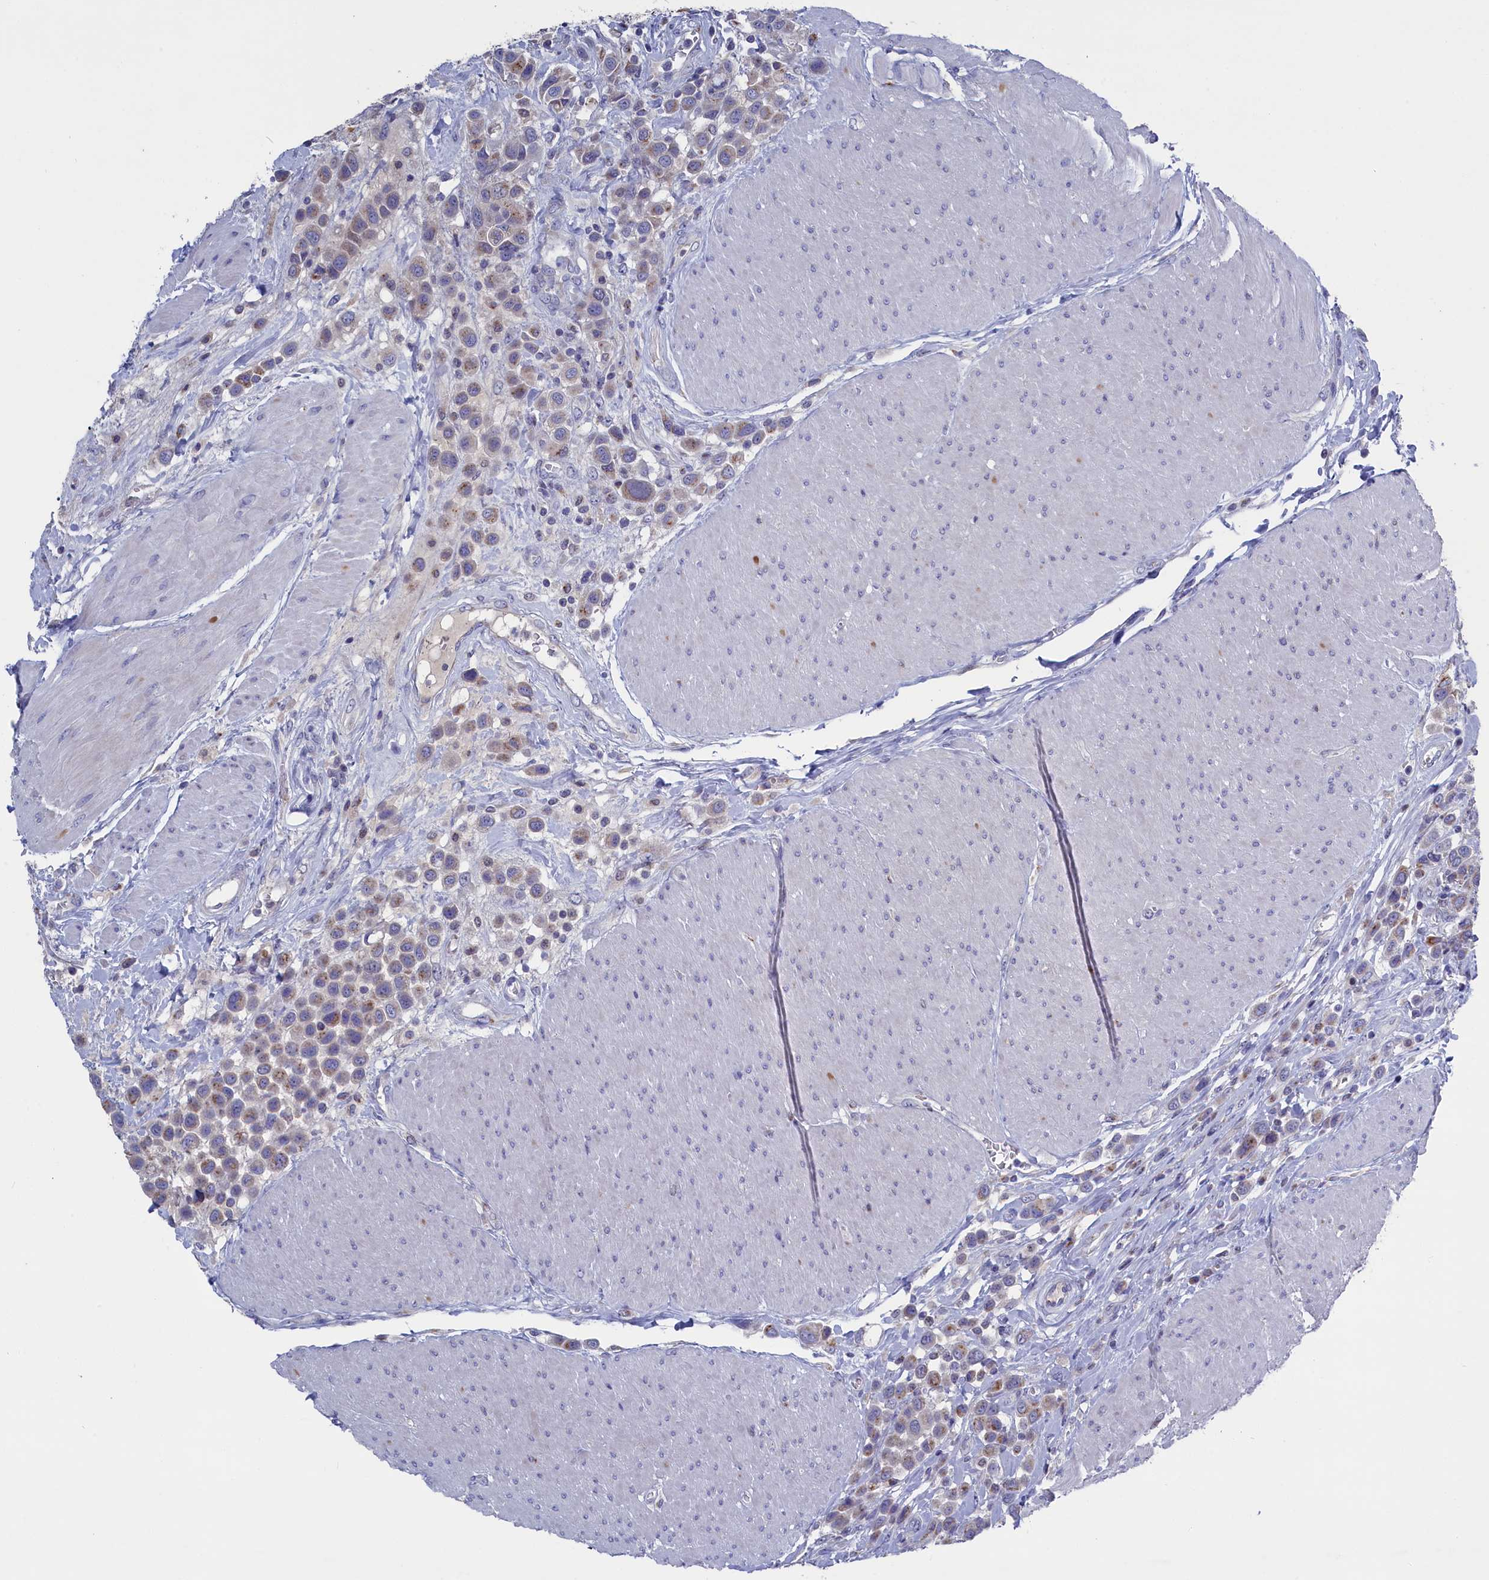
{"staining": {"intensity": "weak", "quantity": "<25%", "location": "cytoplasmic/membranous"}, "tissue": "urothelial cancer", "cell_type": "Tumor cells", "image_type": "cancer", "snomed": [{"axis": "morphology", "description": "Urothelial carcinoma, High grade"}, {"axis": "topography", "description": "Urinary bladder"}], "caption": "There is no significant staining in tumor cells of high-grade urothelial carcinoma.", "gene": "GPR108", "patient": {"sex": "male", "age": 50}}